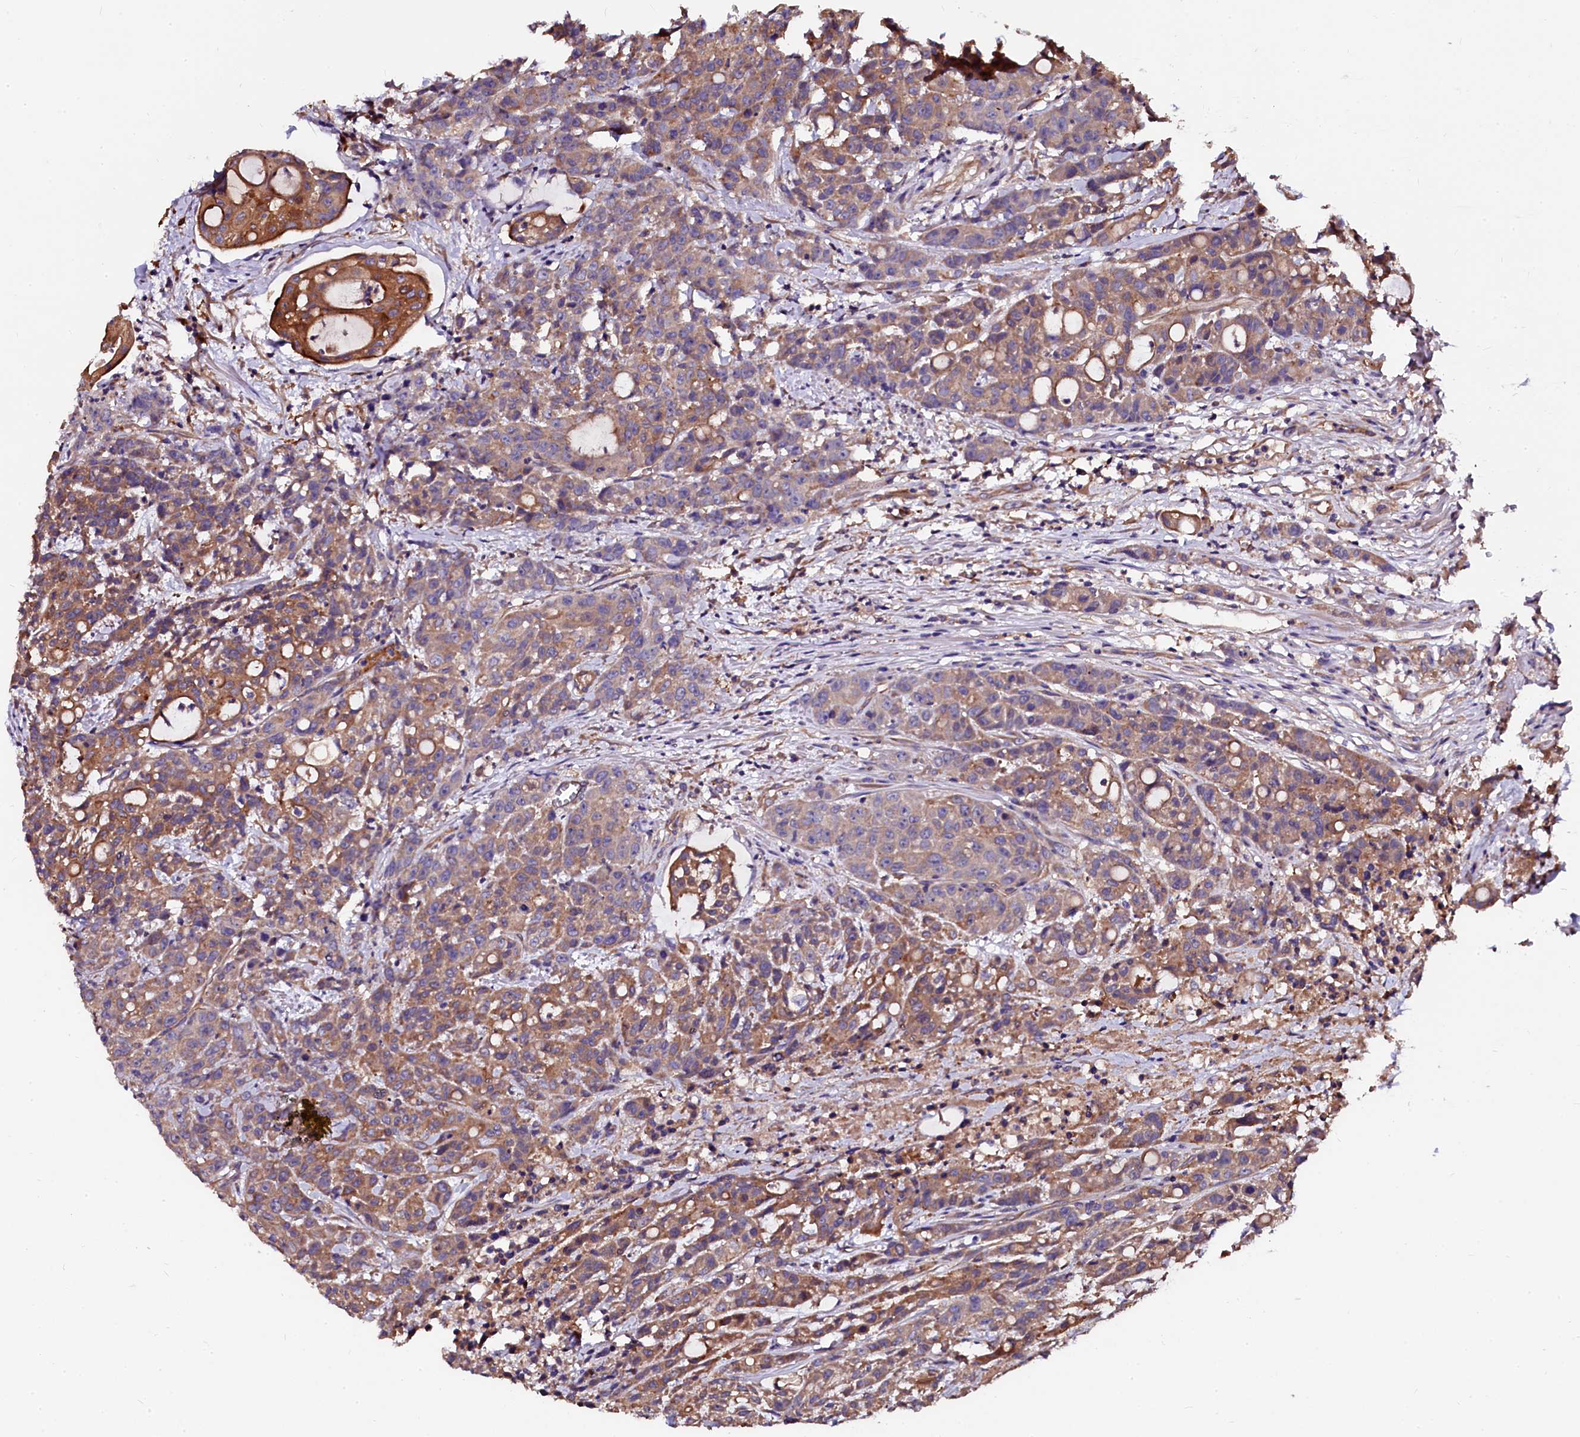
{"staining": {"intensity": "moderate", "quantity": ">75%", "location": "cytoplasmic/membranous"}, "tissue": "colorectal cancer", "cell_type": "Tumor cells", "image_type": "cancer", "snomed": [{"axis": "morphology", "description": "Adenocarcinoma, NOS"}, {"axis": "topography", "description": "Colon"}], "caption": "Immunohistochemical staining of adenocarcinoma (colorectal) shows medium levels of moderate cytoplasmic/membranous positivity in about >75% of tumor cells.", "gene": "APPL2", "patient": {"sex": "male", "age": 62}}